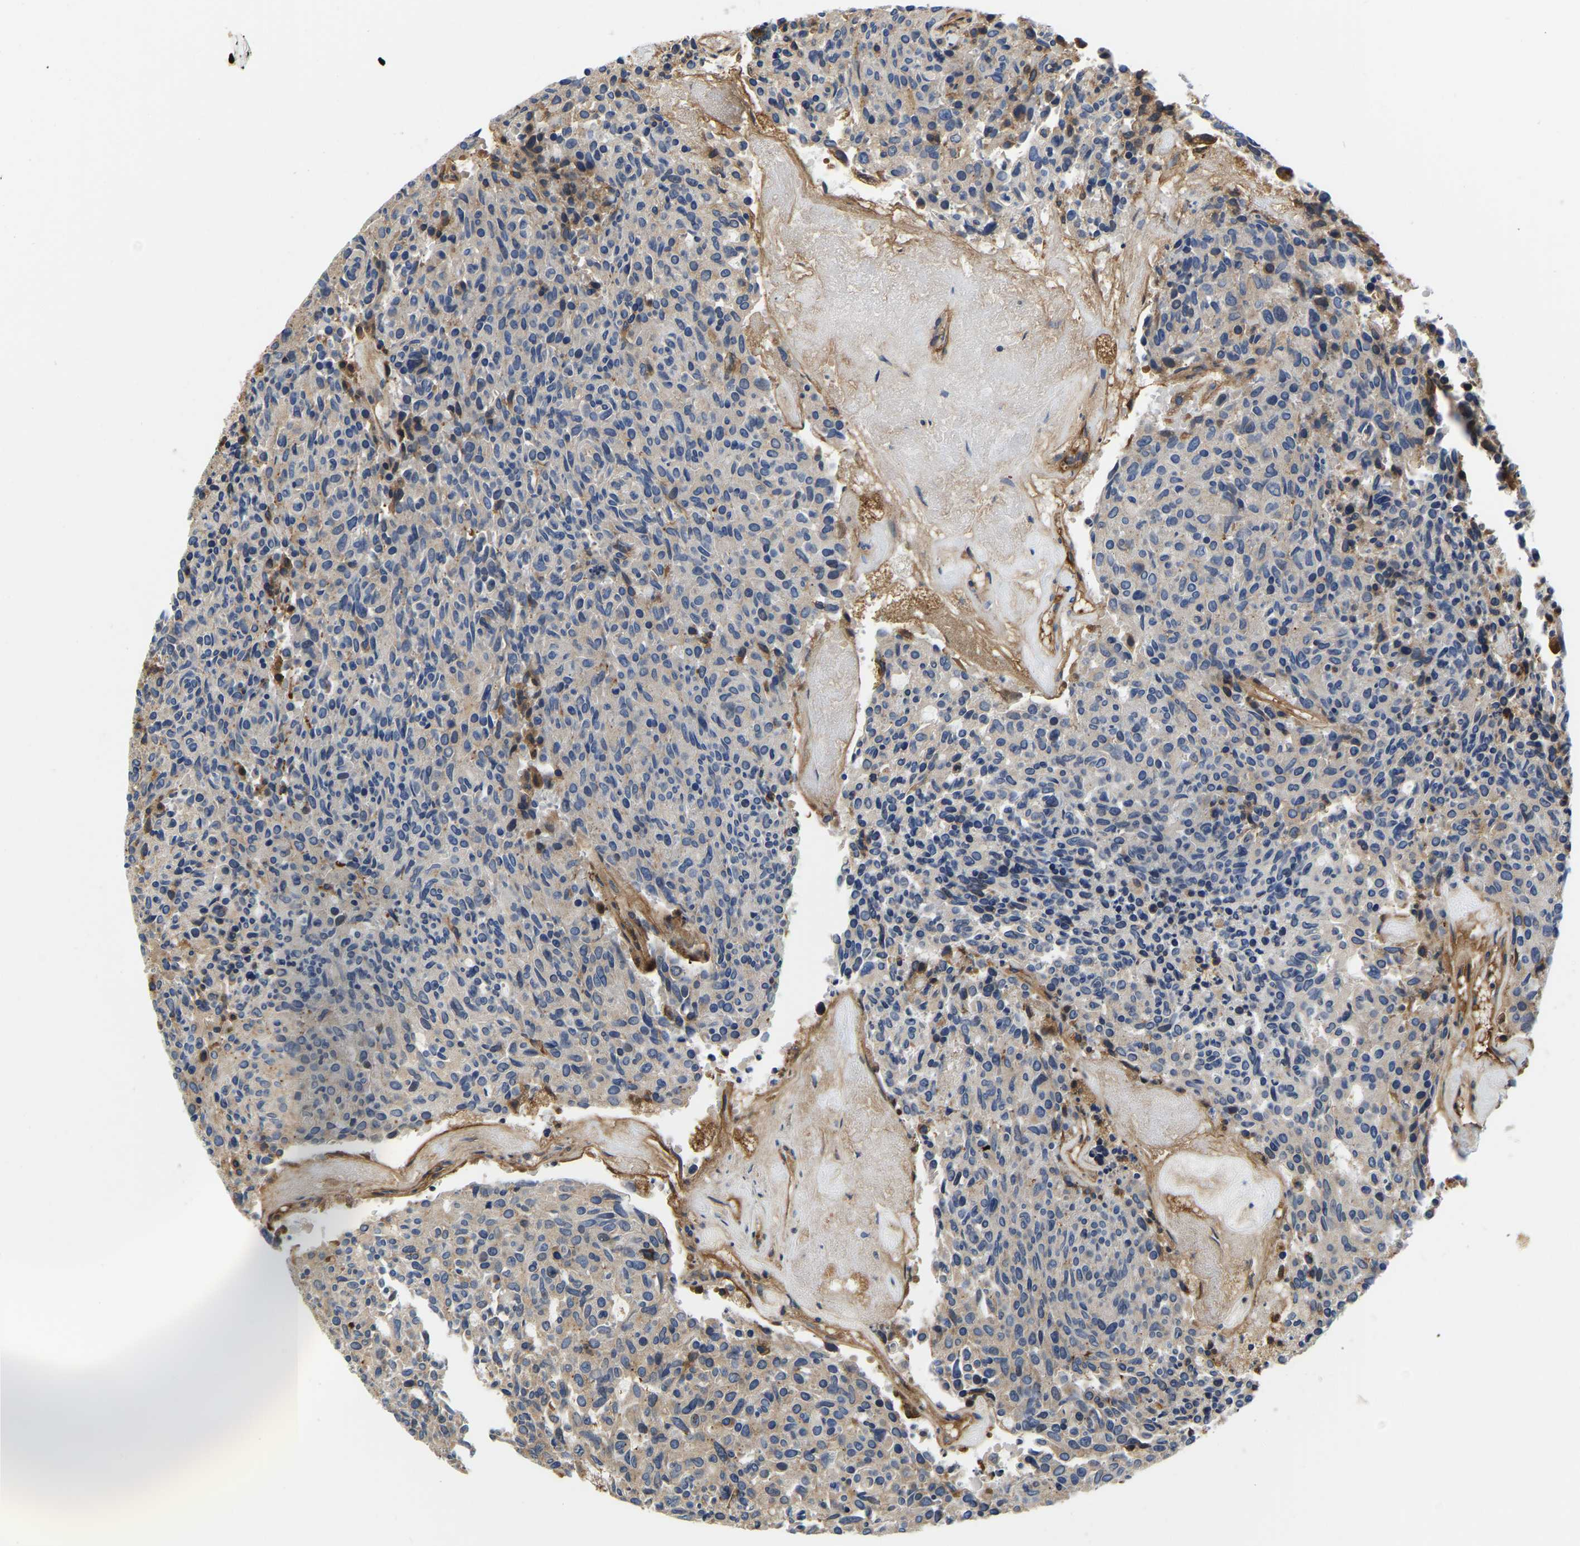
{"staining": {"intensity": "negative", "quantity": "none", "location": "none"}, "tissue": "carcinoid", "cell_type": "Tumor cells", "image_type": "cancer", "snomed": [{"axis": "morphology", "description": "Carcinoid, malignant, NOS"}, {"axis": "topography", "description": "Pancreas"}], "caption": "This is an immunohistochemistry micrograph of carcinoid. There is no positivity in tumor cells.", "gene": "LIAS", "patient": {"sex": "female", "age": 54}}